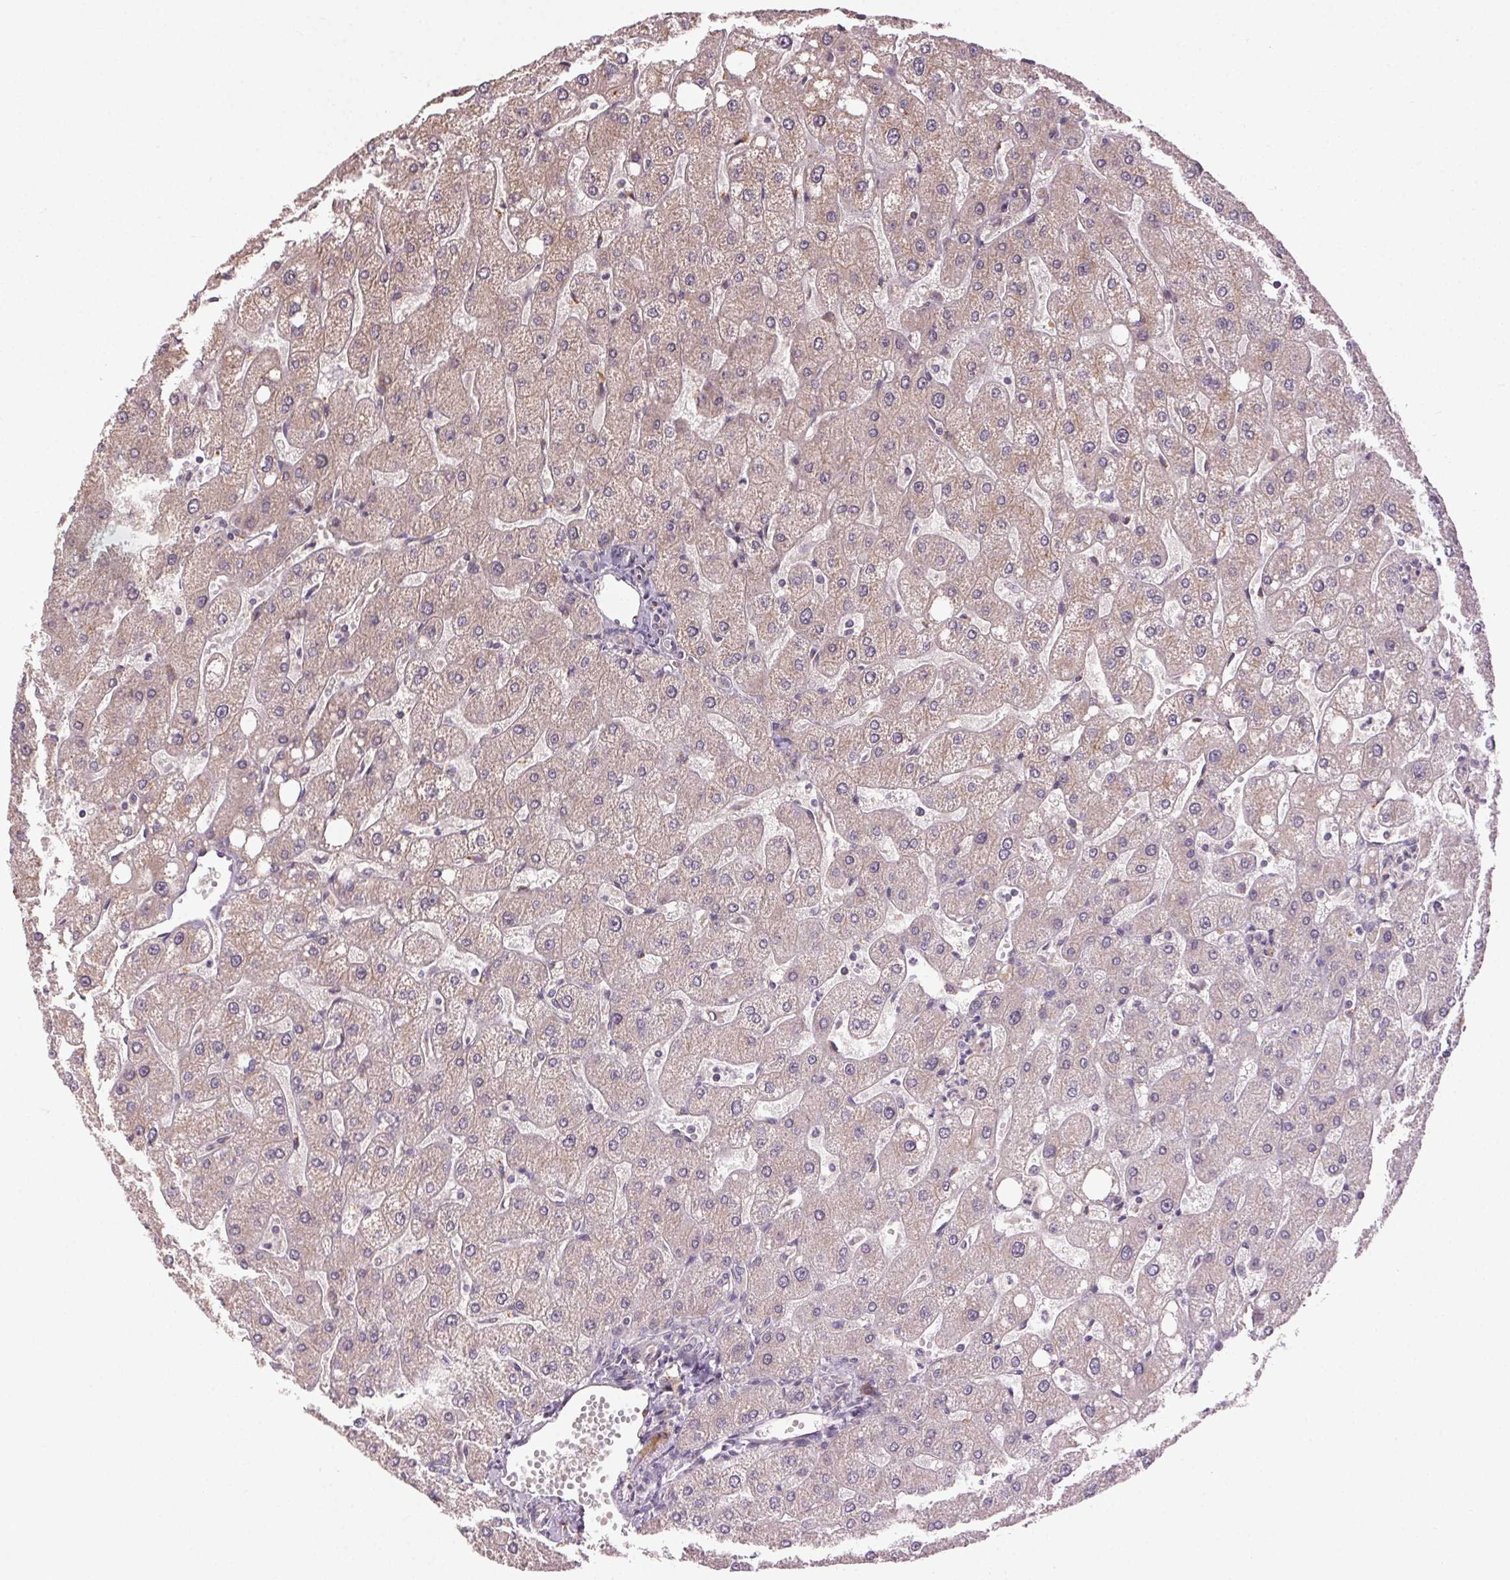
{"staining": {"intensity": "weak", "quantity": "25%-75%", "location": "cytoplasmic/membranous"}, "tissue": "liver", "cell_type": "Cholangiocytes", "image_type": "normal", "snomed": [{"axis": "morphology", "description": "Normal tissue, NOS"}, {"axis": "topography", "description": "Liver"}], "caption": "Protein staining exhibits weak cytoplasmic/membranous staining in approximately 25%-75% of cholangiocytes in benign liver.", "gene": "ATP1B3", "patient": {"sex": "male", "age": 67}}